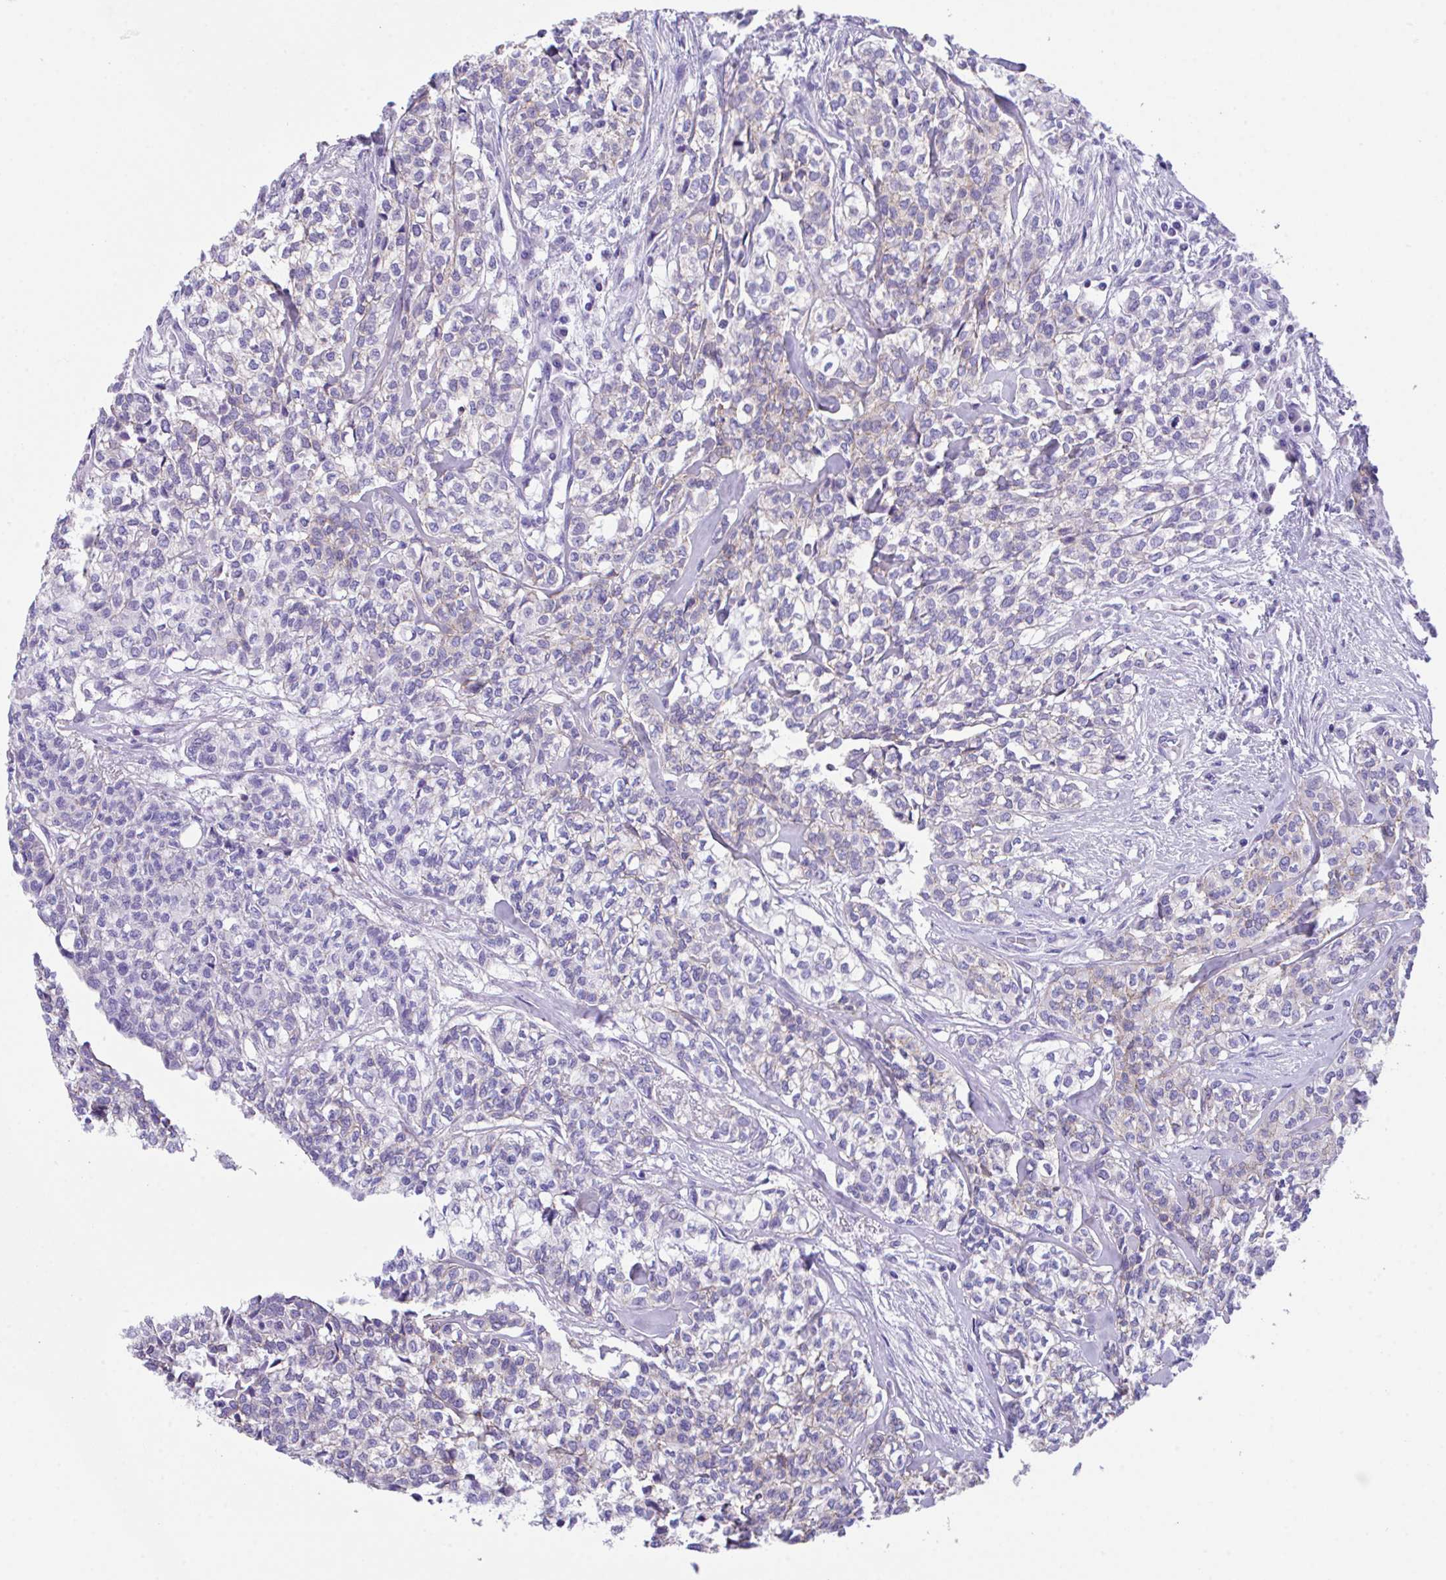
{"staining": {"intensity": "negative", "quantity": "none", "location": "none"}, "tissue": "head and neck cancer", "cell_type": "Tumor cells", "image_type": "cancer", "snomed": [{"axis": "morphology", "description": "Adenocarcinoma, NOS"}, {"axis": "topography", "description": "Head-Neck"}], "caption": "Immunohistochemistry (IHC) micrograph of human head and neck cancer stained for a protein (brown), which displays no positivity in tumor cells.", "gene": "SLC16A6", "patient": {"sex": "male", "age": 81}}